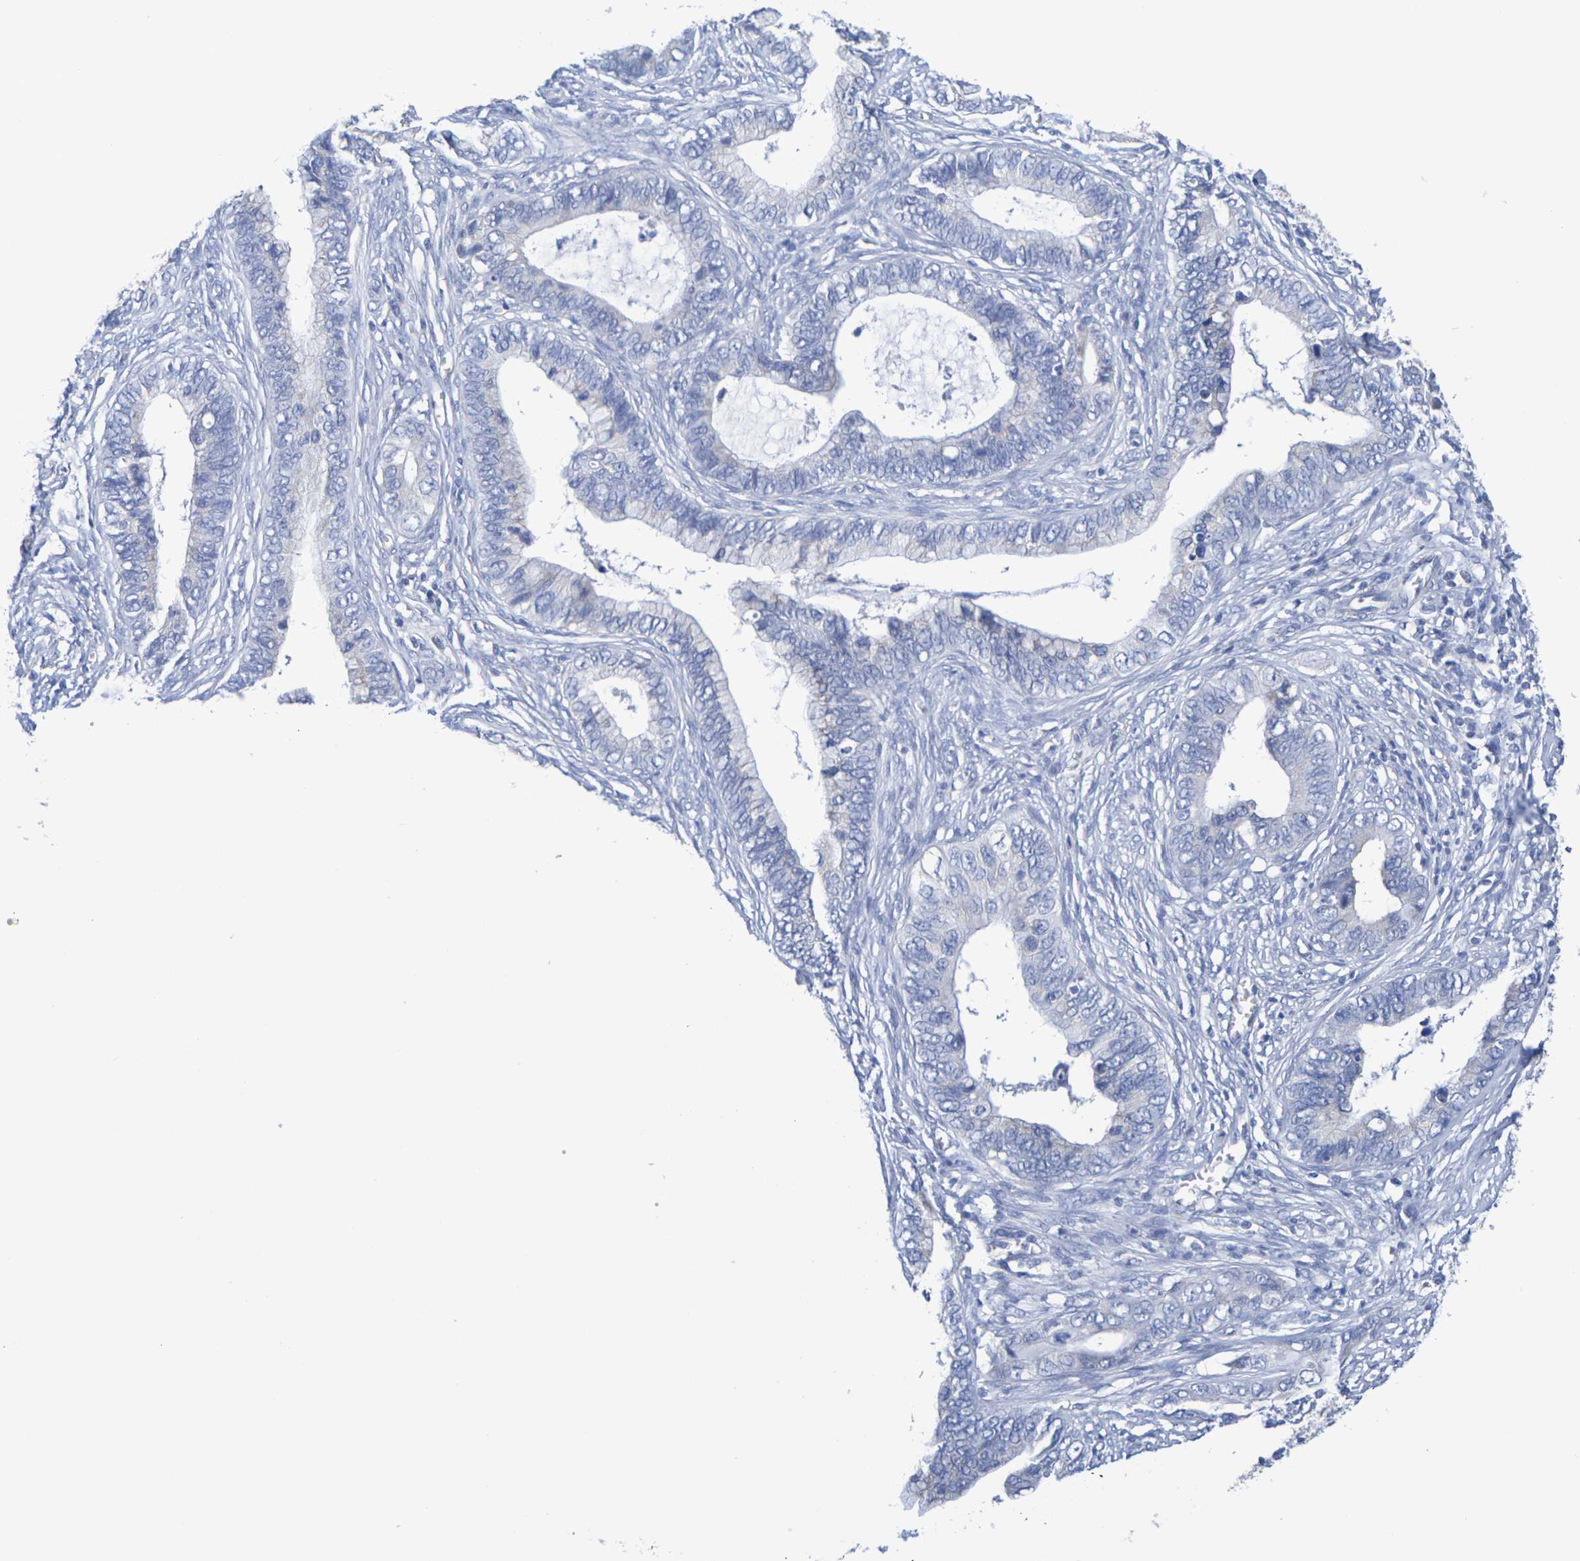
{"staining": {"intensity": "negative", "quantity": "none", "location": "none"}, "tissue": "cervical cancer", "cell_type": "Tumor cells", "image_type": "cancer", "snomed": [{"axis": "morphology", "description": "Adenocarcinoma, NOS"}, {"axis": "topography", "description": "Cervix"}], "caption": "DAB immunohistochemical staining of adenocarcinoma (cervical) shows no significant staining in tumor cells.", "gene": "TMCC3", "patient": {"sex": "female", "age": 44}}